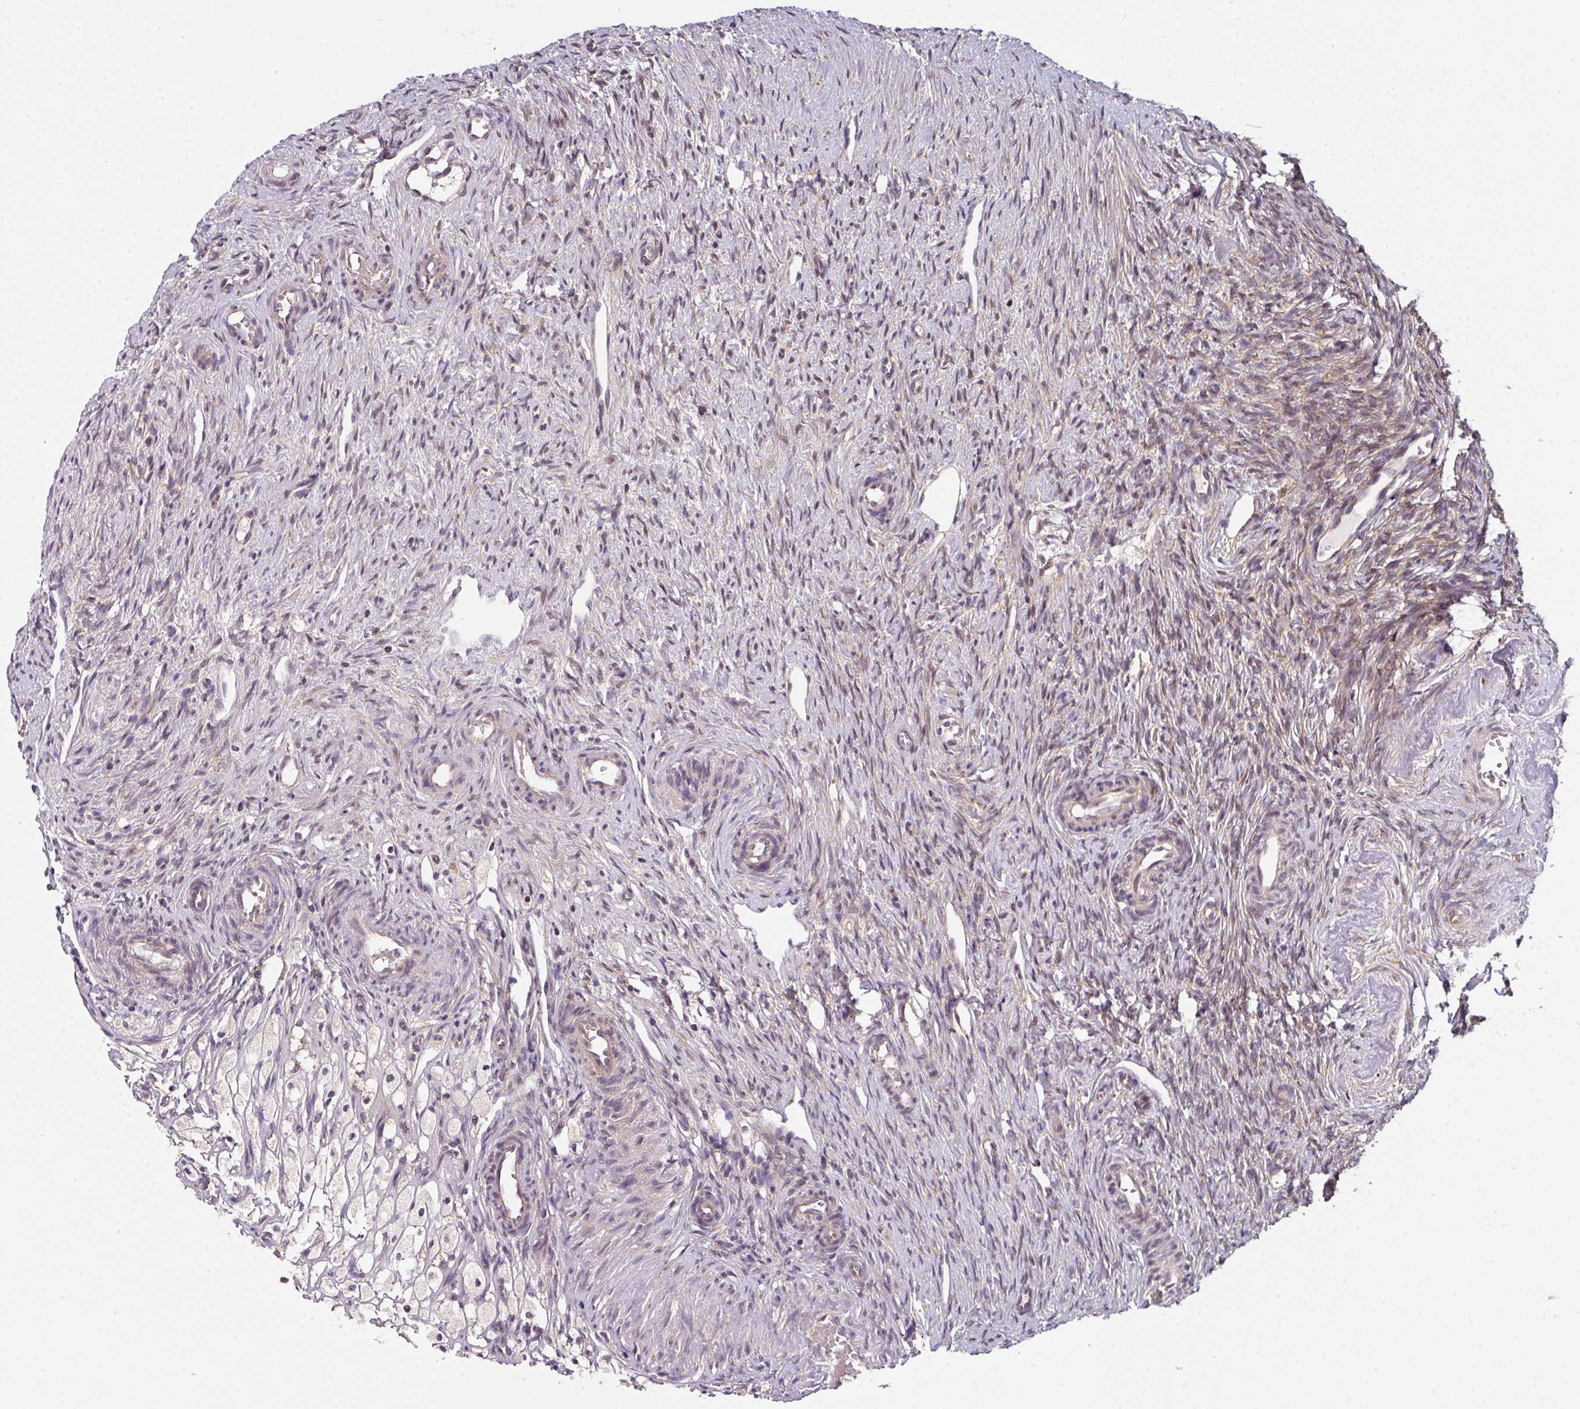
{"staining": {"intensity": "moderate", "quantity": ">75%", "location": "cytoplasmic/membranous"}, "tissue": "ovary", "cell_type": "Follicle cells", "image_type": "normal", "snomed": [{"axis": "morphology", "description": "Normal tissue, NOS"}, {"axis": "topography", "description": "Ovary"}], "caption": "Immunohistochemical staining of benign human ovary reveals moderate cytoplasmic/membranous protein positivity in about >75% of follicle cells. (IHC, brightfield microscopy, high magnification).", "gene": "CAMLG", "patient": {"sex": "female", "age": 51}}